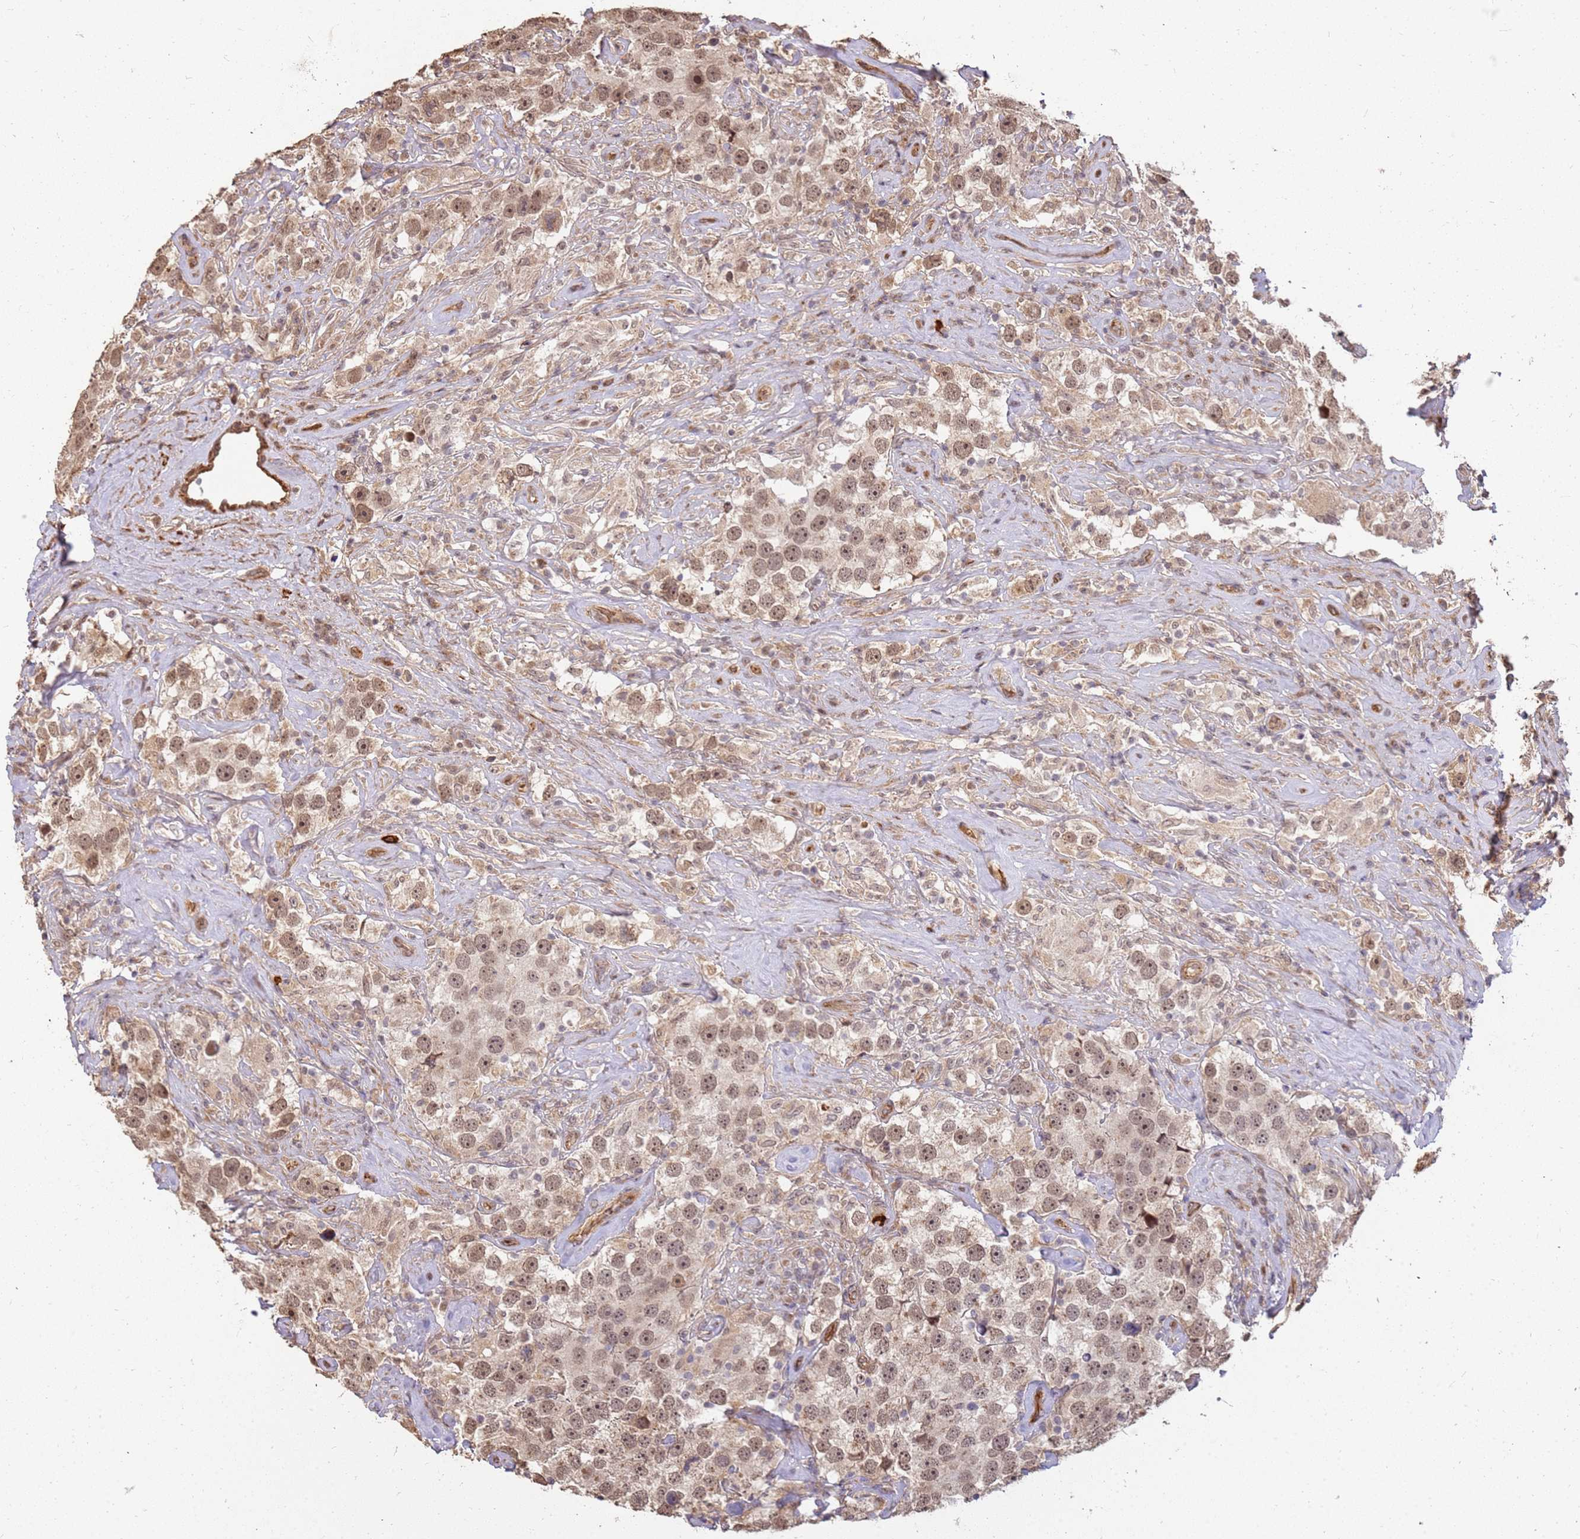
{"staining": {"intensity": "moderate", "quantity": ">75%", "location": "nuclear"}, "tissue": "testis cancer", "cell_type": "Tumor cells", "image_type": "cancer", "snomed": [{"axis": "morphology", "description": "Seminoma, NOS"}, {"axis": "topography", "description": "Testis"}], "caption": "Testis seminoma stained with DAB IHC exhibits medium levels of moderate nuclear positivity in about >75% of tumor cells.", "gene": "ST18", "patient": {"sex": "male", "age": 49}}